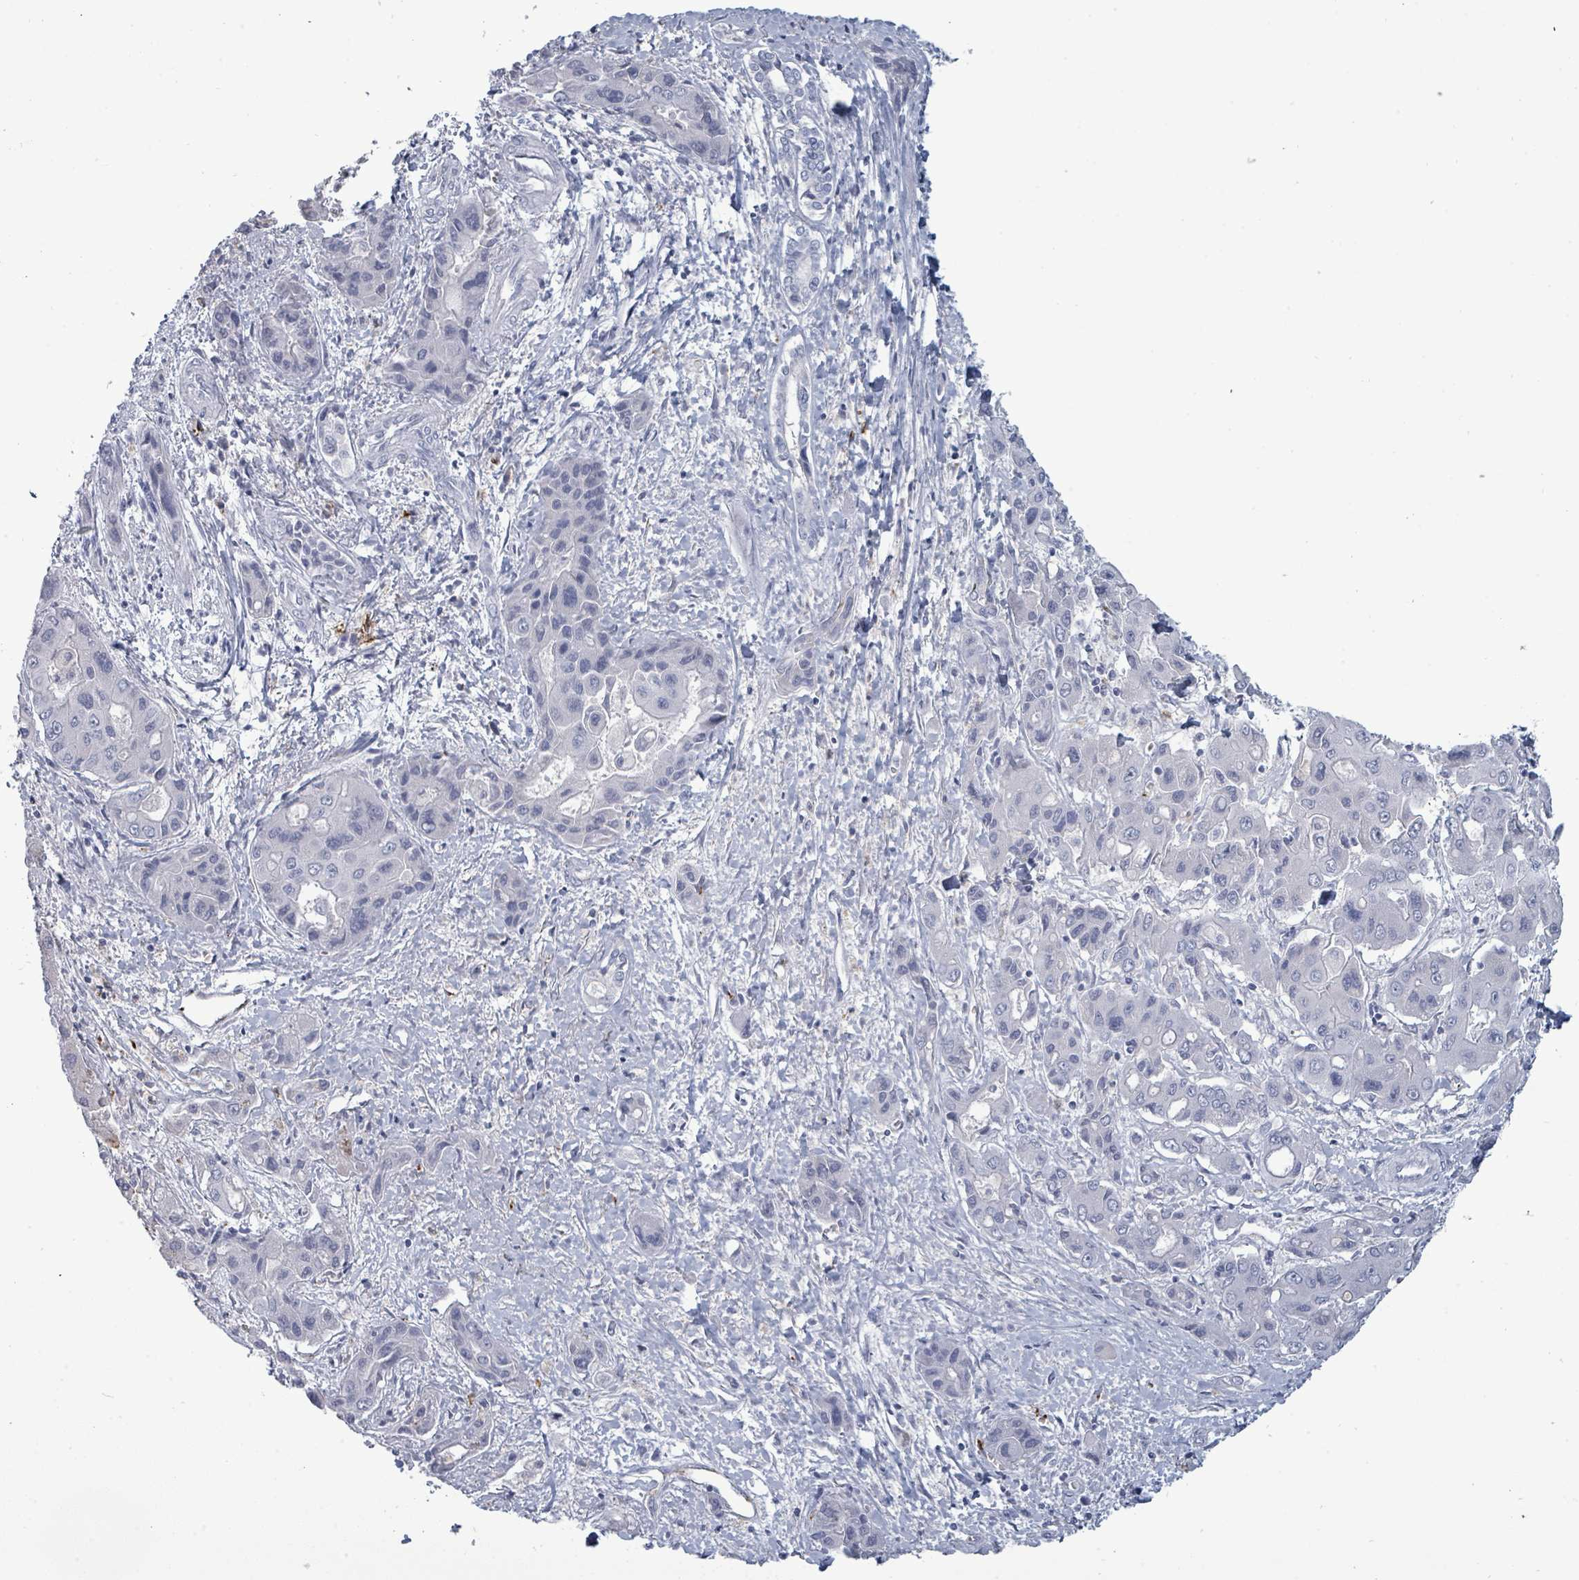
{"staining": {"intensity": "negative", "quantity": "none", "location": "none"}, "tissue": "liver cancer", "cell_type": "Tumor cells", "image_type": "cancer", "snomed": [{"axis": "morphology", "description": "Cholangiocarcinoma"}, {"axis": "topography", "description": "Liver"}], "caption": "The micrograph shows no staining of tumor cells in liver cholangiocarcinoma.", "gene": "NDST2", "patient": {"sex": "male", "age": 67}}